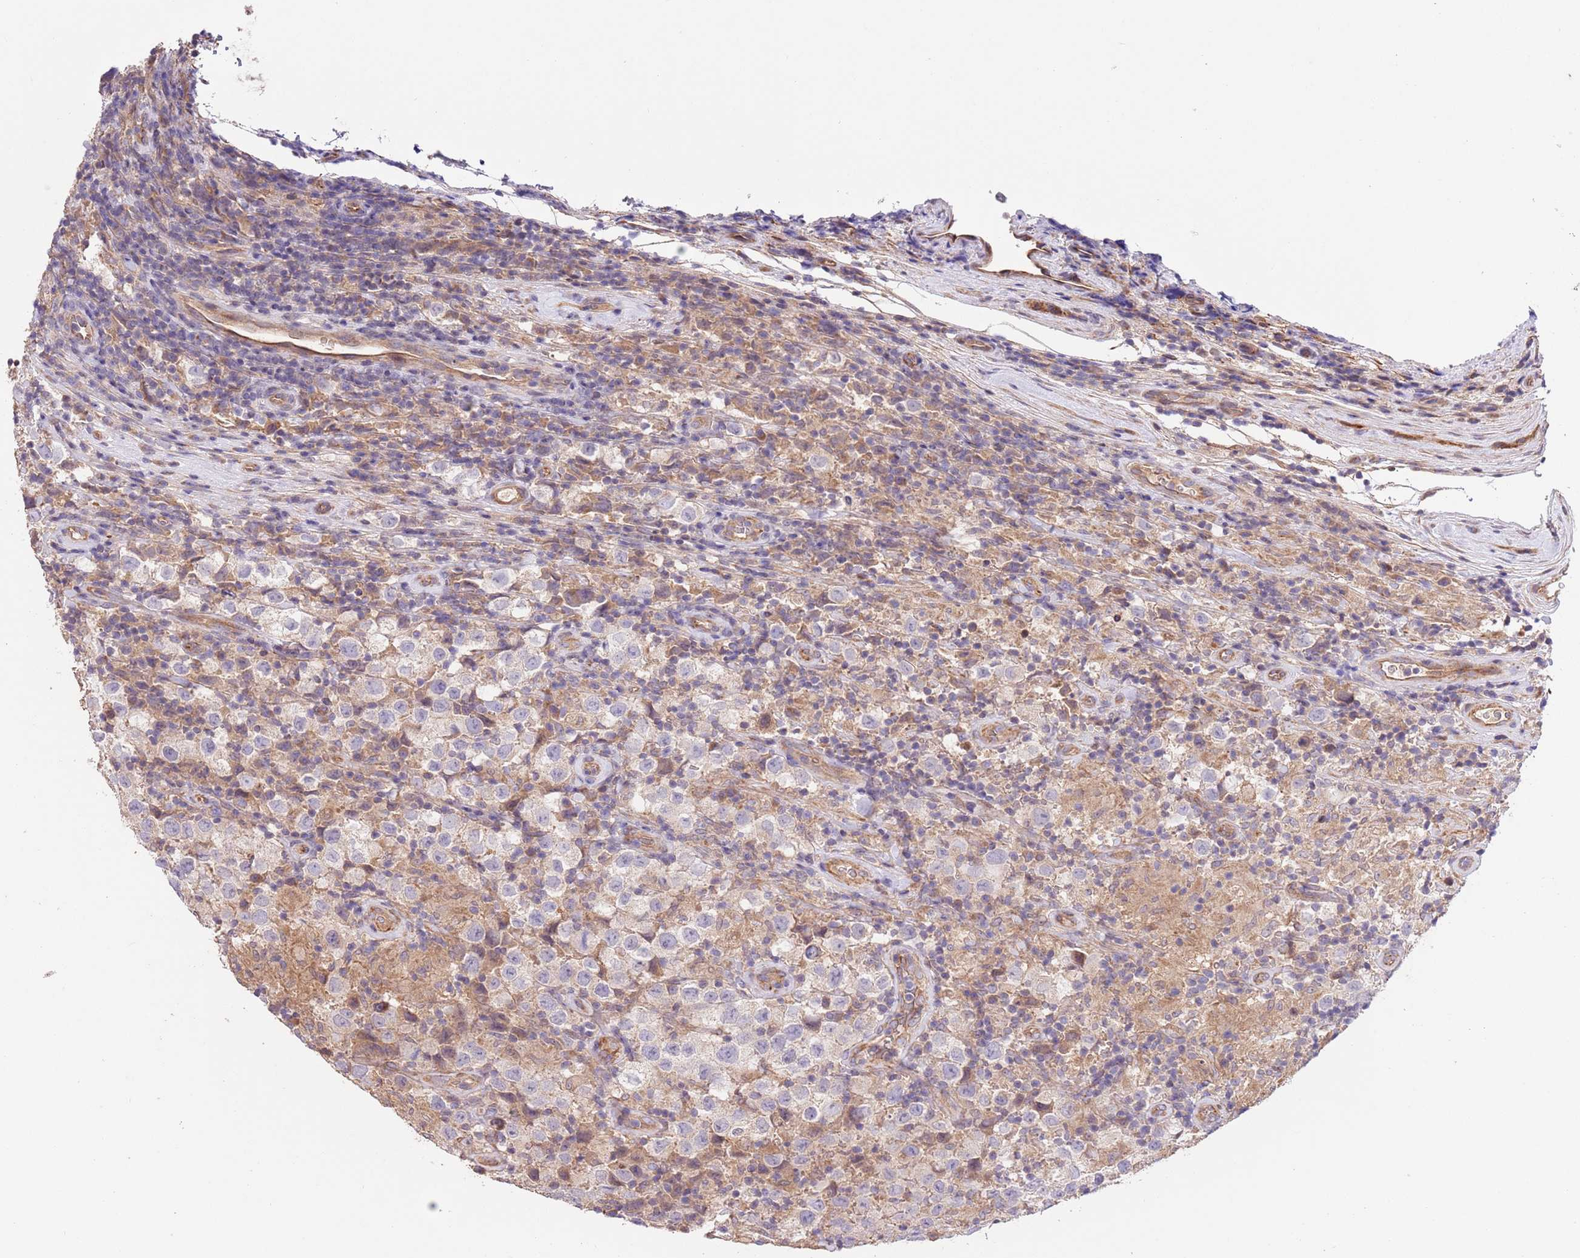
{"staining": {"intensity": "negative", "quantity": "none", "location": "none"}, "tissue": "testis cancer", "cell_type": "Tumor cells", "image_type": "cancer", "snomed": [{"axis": "morphology", "description": "Seminoma, NOS"}, {"axis": "morphology", "description": "Carcinoma, Embryonal, NOS"}, {"axis": "topography", "description": "Testis"}], "caption": "Tumor cells show no significant expression in embryonal carcinoma (testis).", "gene": "FAM89B", "patient": {"sex": "male", "age": 41}}